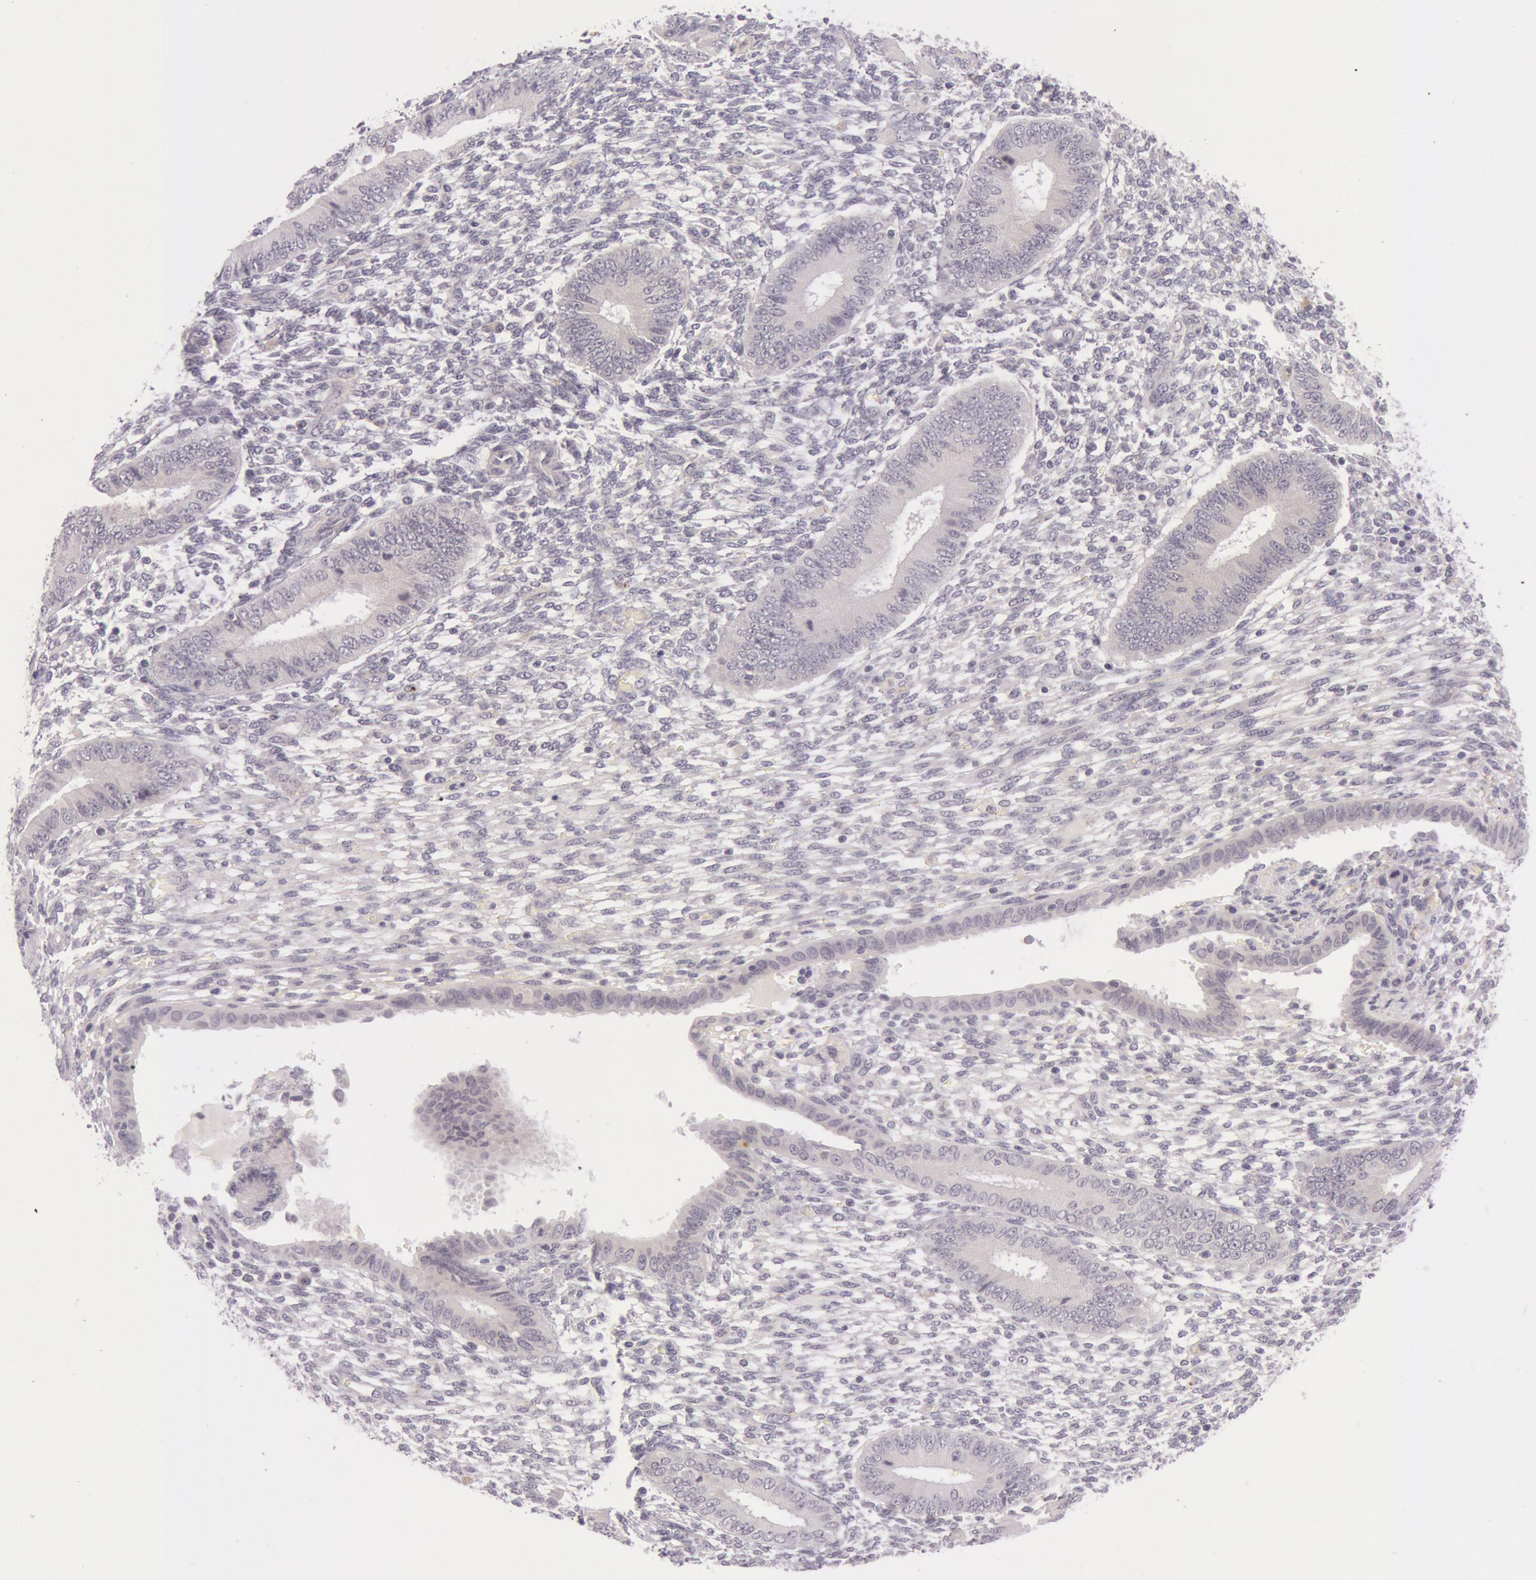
{"staining": {"intensity": "negative", "quantity": "none", "location": "none"}, "tissue": "endometrium", "cell_type": "Cells in endometrial stroma", "image_type": "normal", "snomed": [{"axis": "morphology", "description": "Normal tissue, NOS"}, {"axis": "topography", "description": "Endometrium"}], "caption": "Immunohistochemistry image of normal endometrium stained for a protein (brown), which reveals no staining in cells in endometrial stroma. The staining was performed using DAB to visualize the protein expression in brown, while the nuclei were stained in blue with hematoxylin (Magnification: 20x).", "gene": "RBMY1A1", "patient": {"sex": "female", "age": 42}}